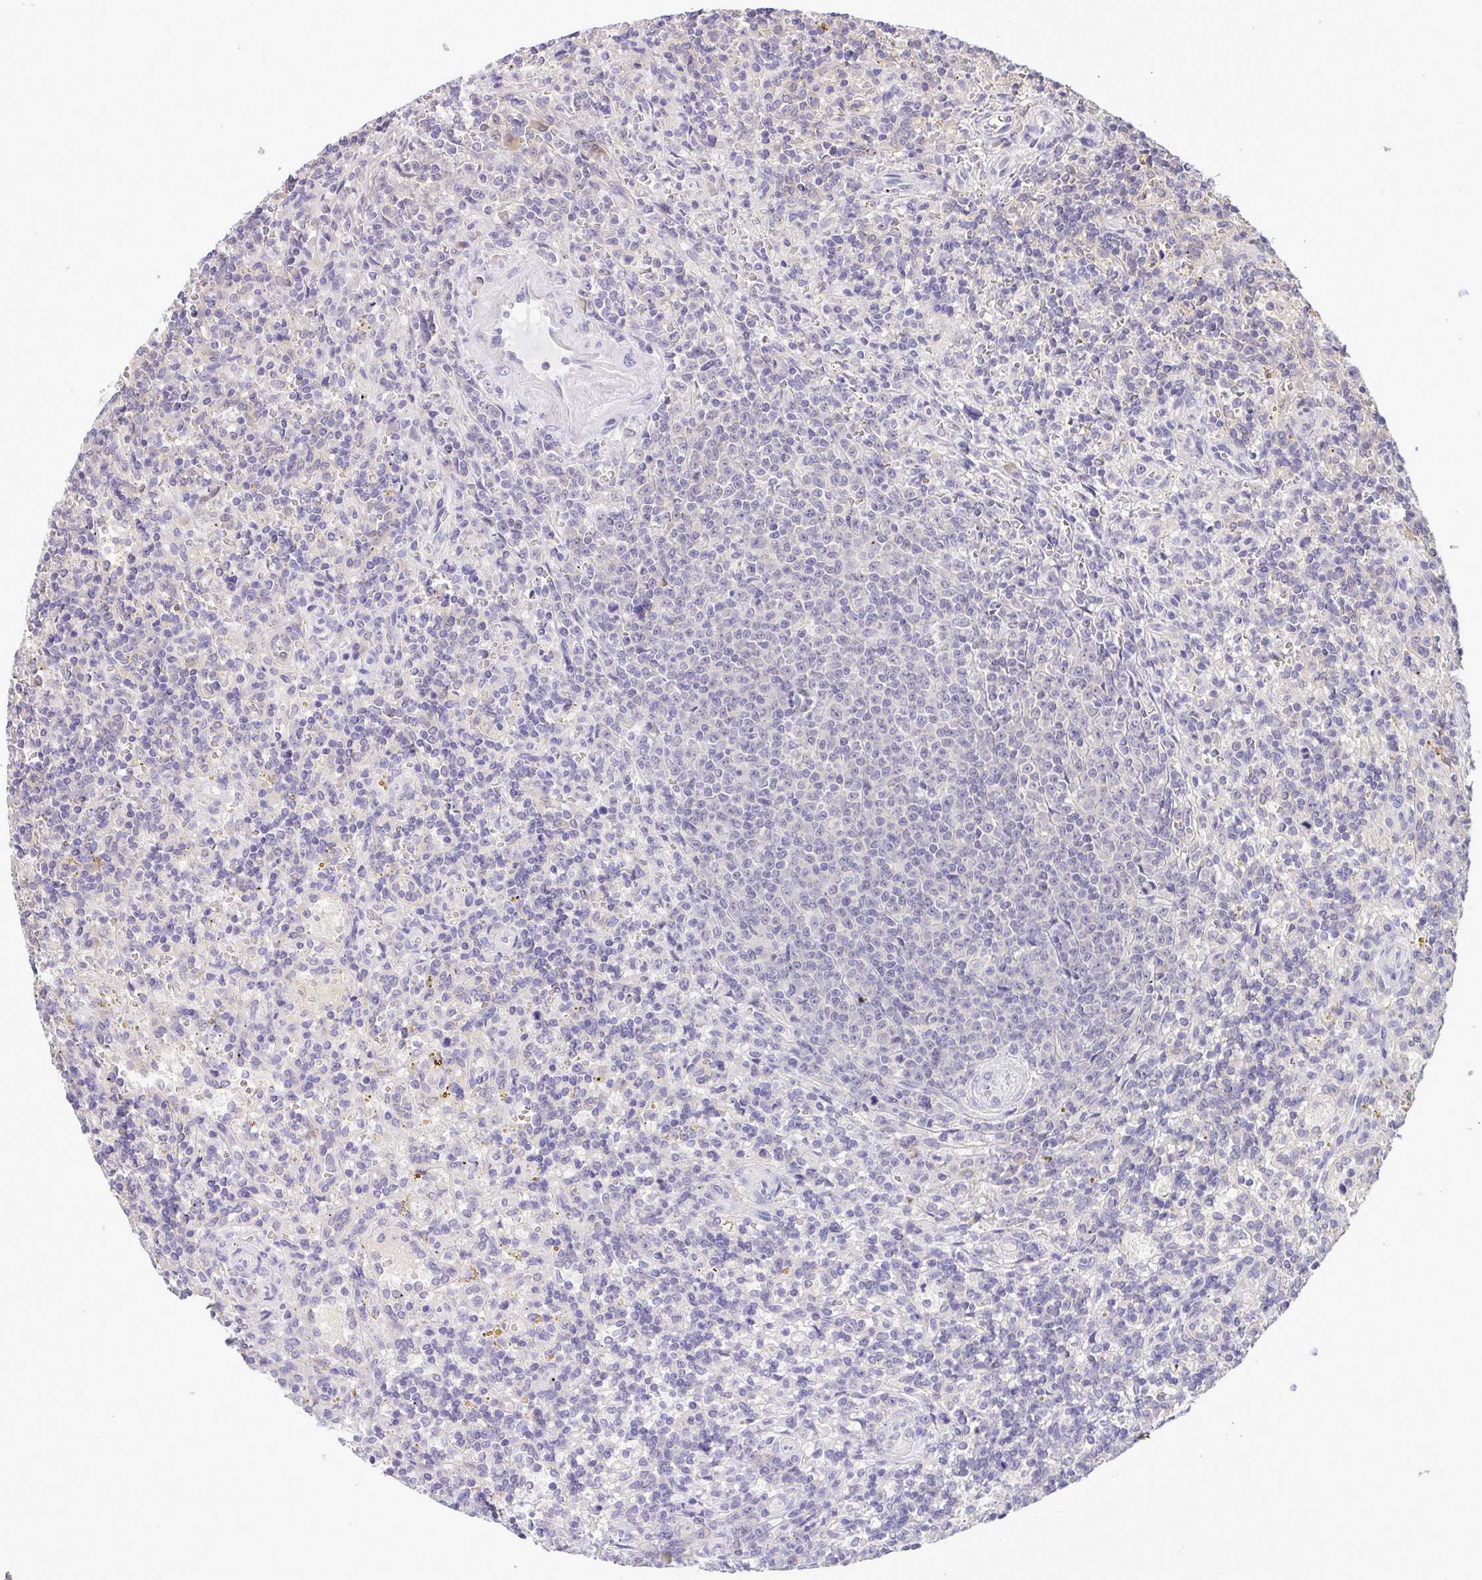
{"staining": {"intensity": "negative", "quantity": "none", "location": "none"}, "tissue": "lymphoma", "cell_type": "Tumor cells", "image_type": "cancer", "snomed": [{"axis": "morphology", "description": "Malignant lymphoma, non-Hodgkin's type, Low grade"}, {"axis": "topography", "description": "Spleen"}], "caption": "A histopathology image of human lymphoma is negative for staining in tumor cells. (Stains: DAB (3,3'-diaminobenzidine) immunohistochemistry with hematoxylin counter stain, Microscopy: brightfield microscopy at high magnification).", "gene": "TMEM41A", "patient": {"sex": "male", "age": 67}}